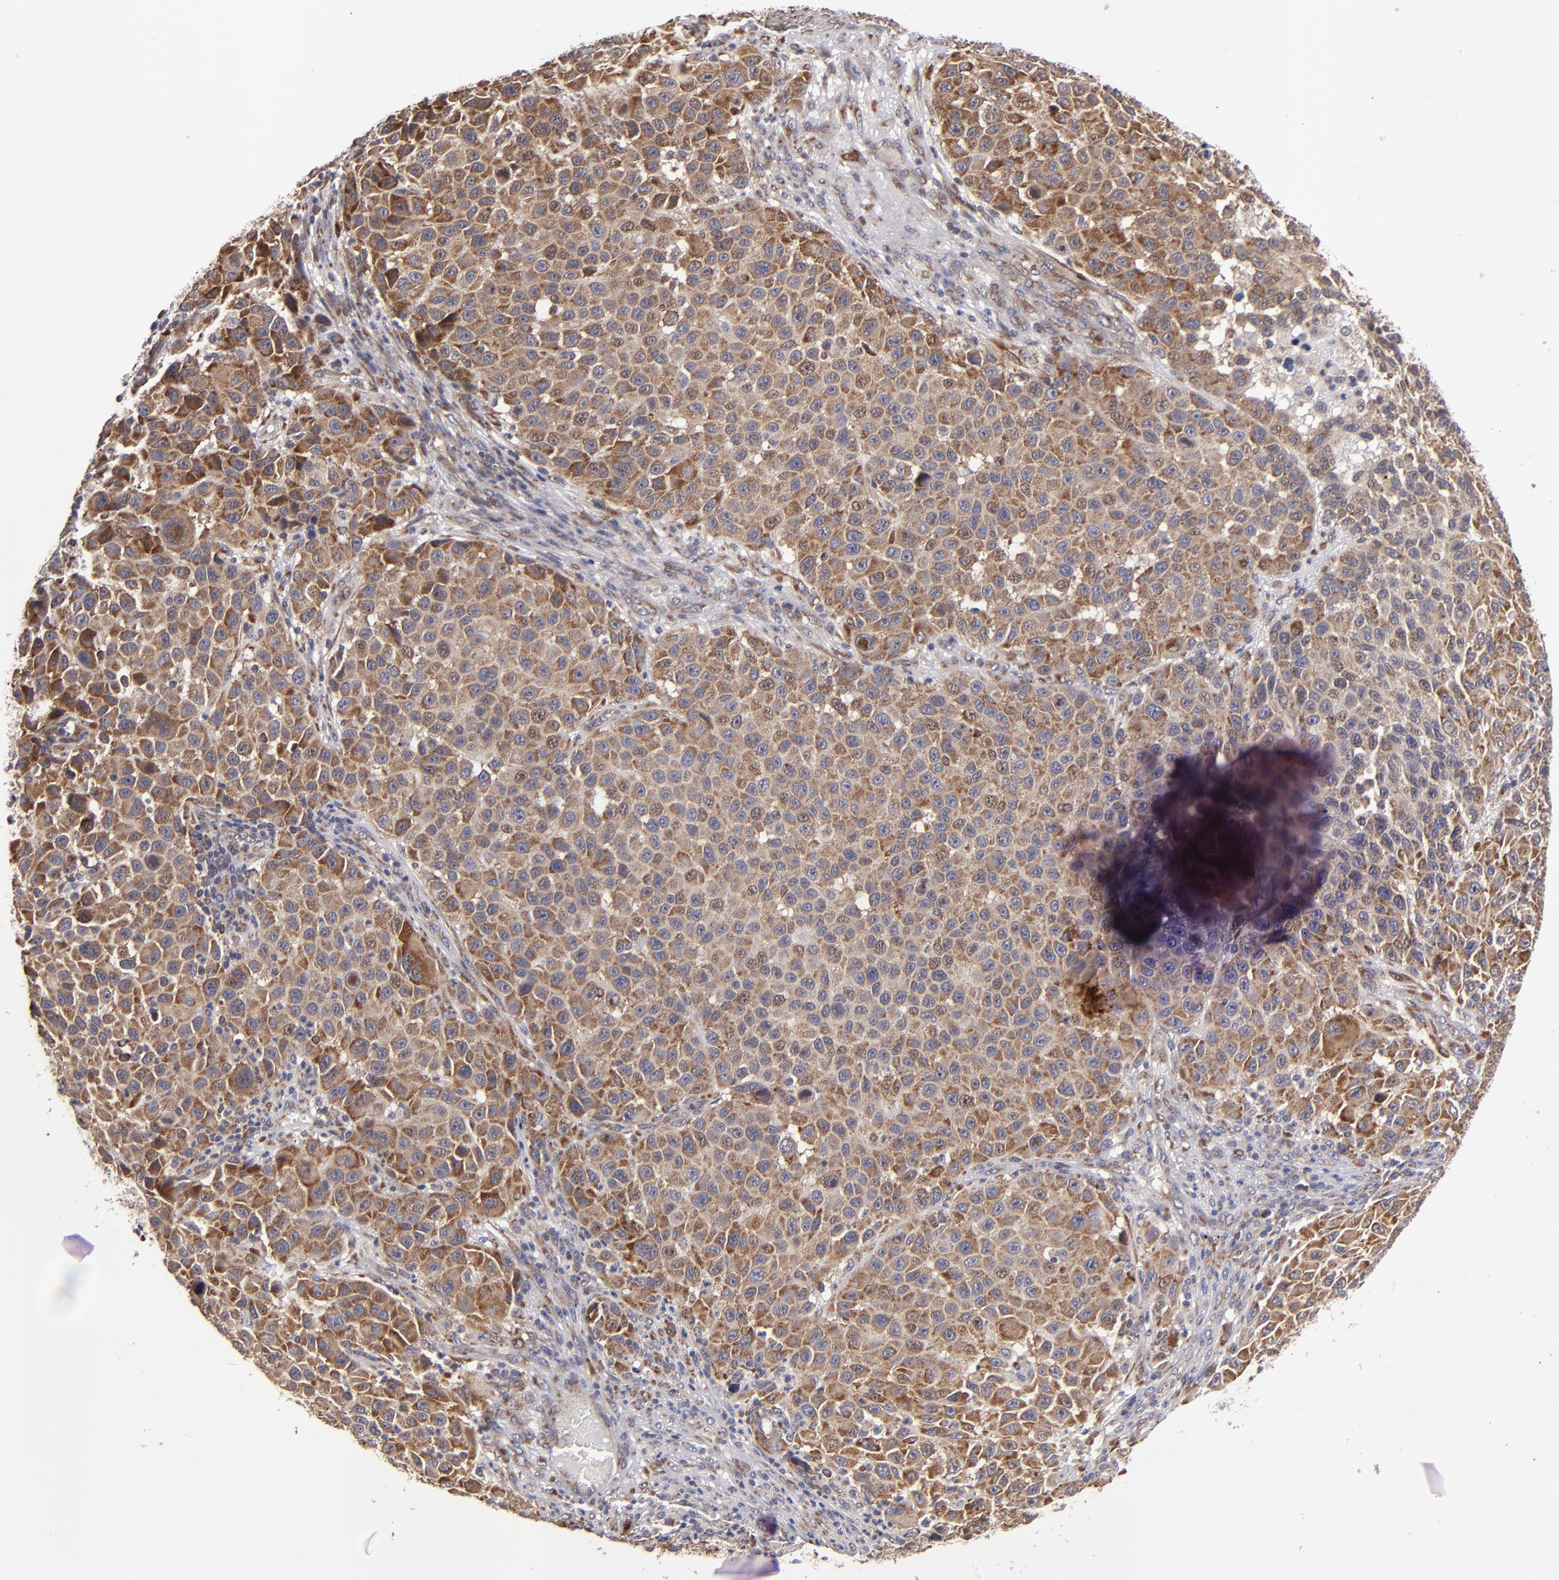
{"staining": {"intensity": "strong", "quantity": ">75%", "location": "cytoplasmic/membranous"}, "tissue": "melanoma", "cell_type": "Tumor cells", "image_type": "cancer", "snomed": [{"axis": "morphology", "description": "Malignant melanoma, Metastatic site"}, {"axis": "topography", "description": "Lymph node"}], "caption": "Melanoma stained for a protein demonstrates strong cytoplasmic/membranous positivity in tumor cells.", "gene": "SND1", "patient": {"sex": "male", "age": 61}}